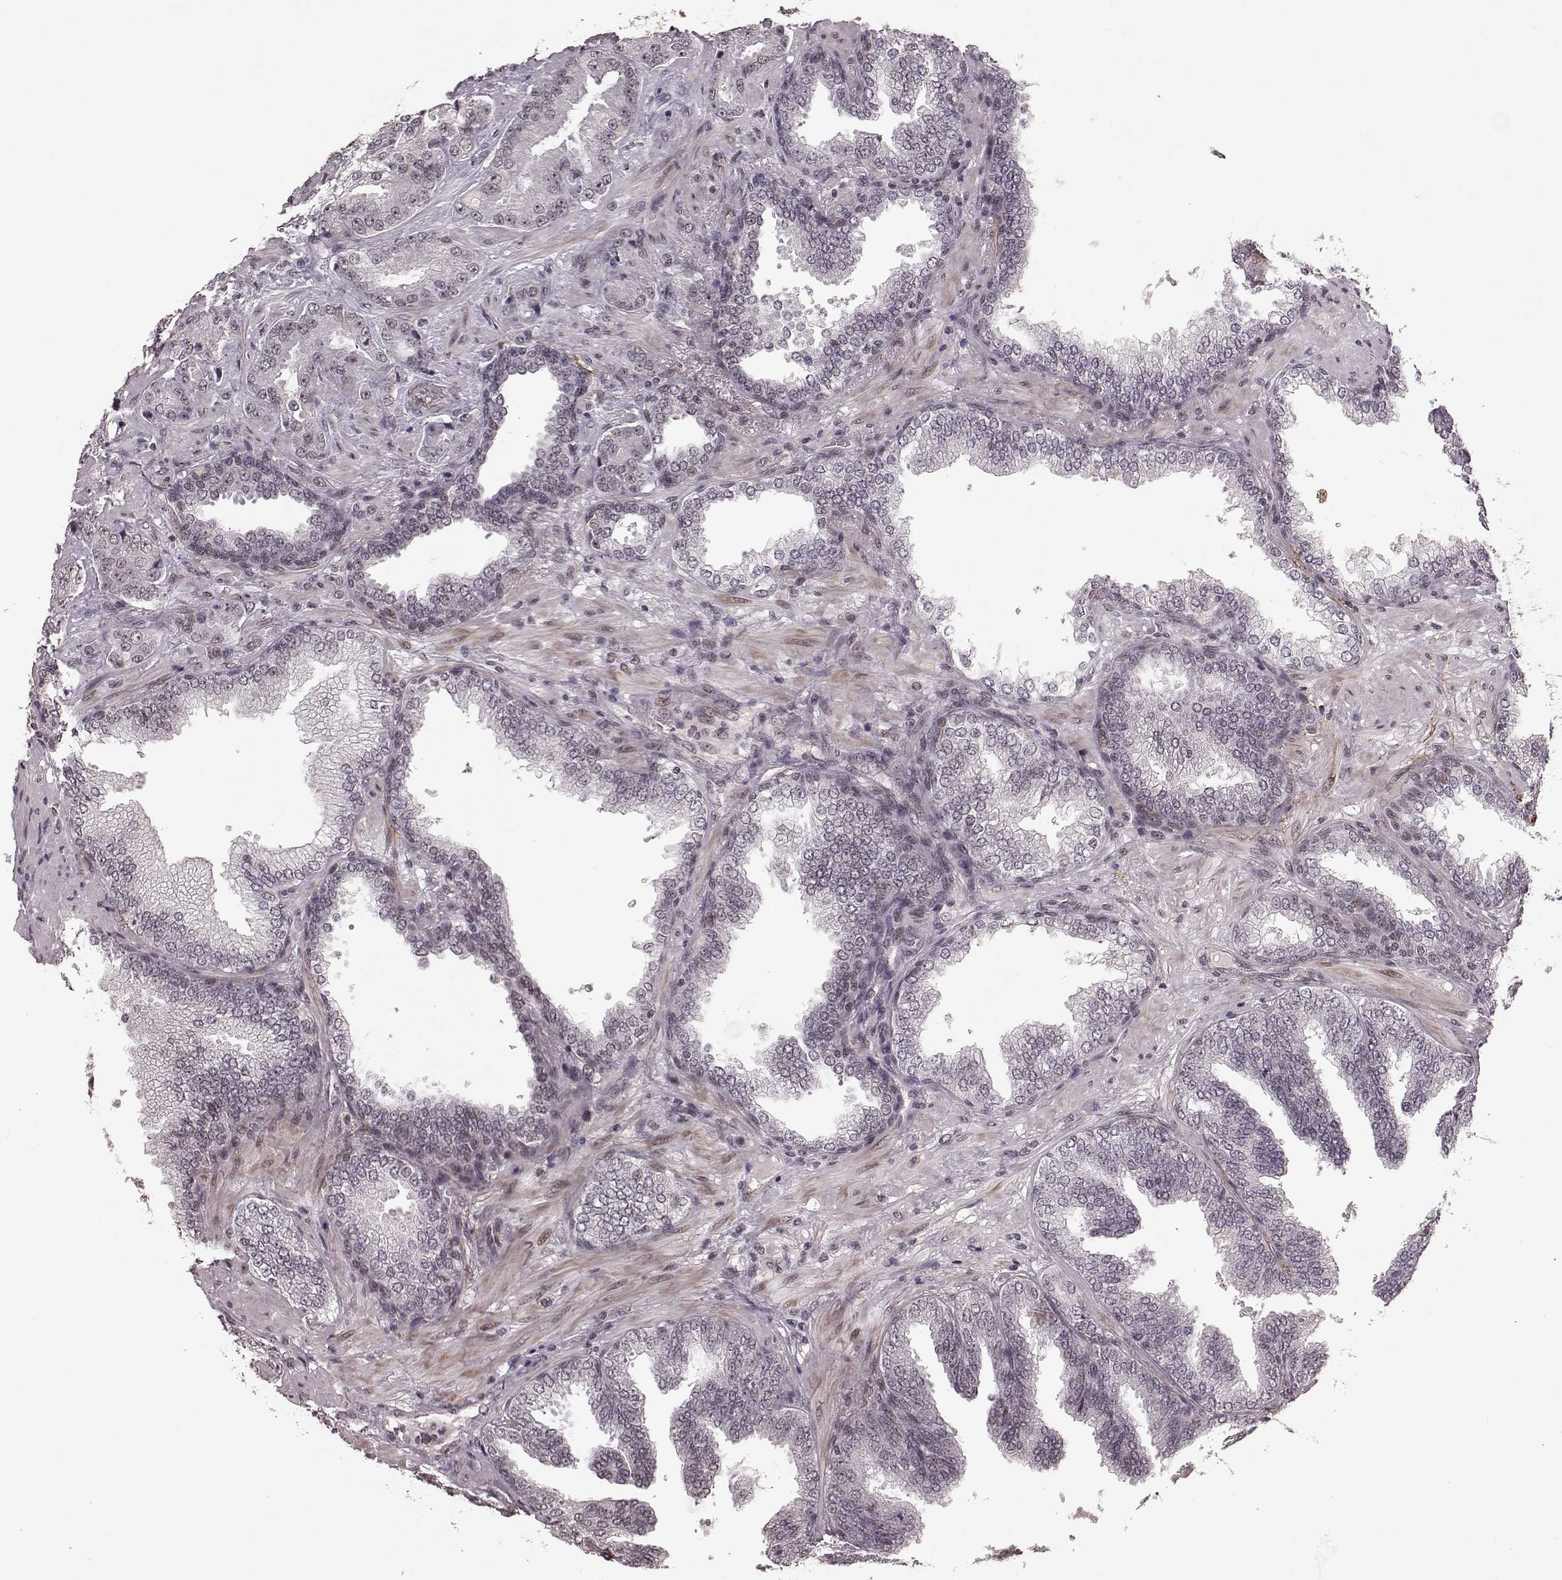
{"staining": {"intensity": "negative", "quantity": "none", "location": "none"}, "tissue": "prostate cancer", "cell_type": "Tumor cells", "image_type": "cancer", "snomed": [{"axis": "morphology", "description": "Adenocarcinoma, Low grade"}, {"axis": "topography", "description": "Prostate"}], "caption": "High power microscopy photomicrograph of an IHC micrograph of prostate cancer (low-grade adenocarcinoma), revealing no significant staining in tumor cells.", "gene": "RRAGD", "patient": {"sex": "male", "age": 68}}